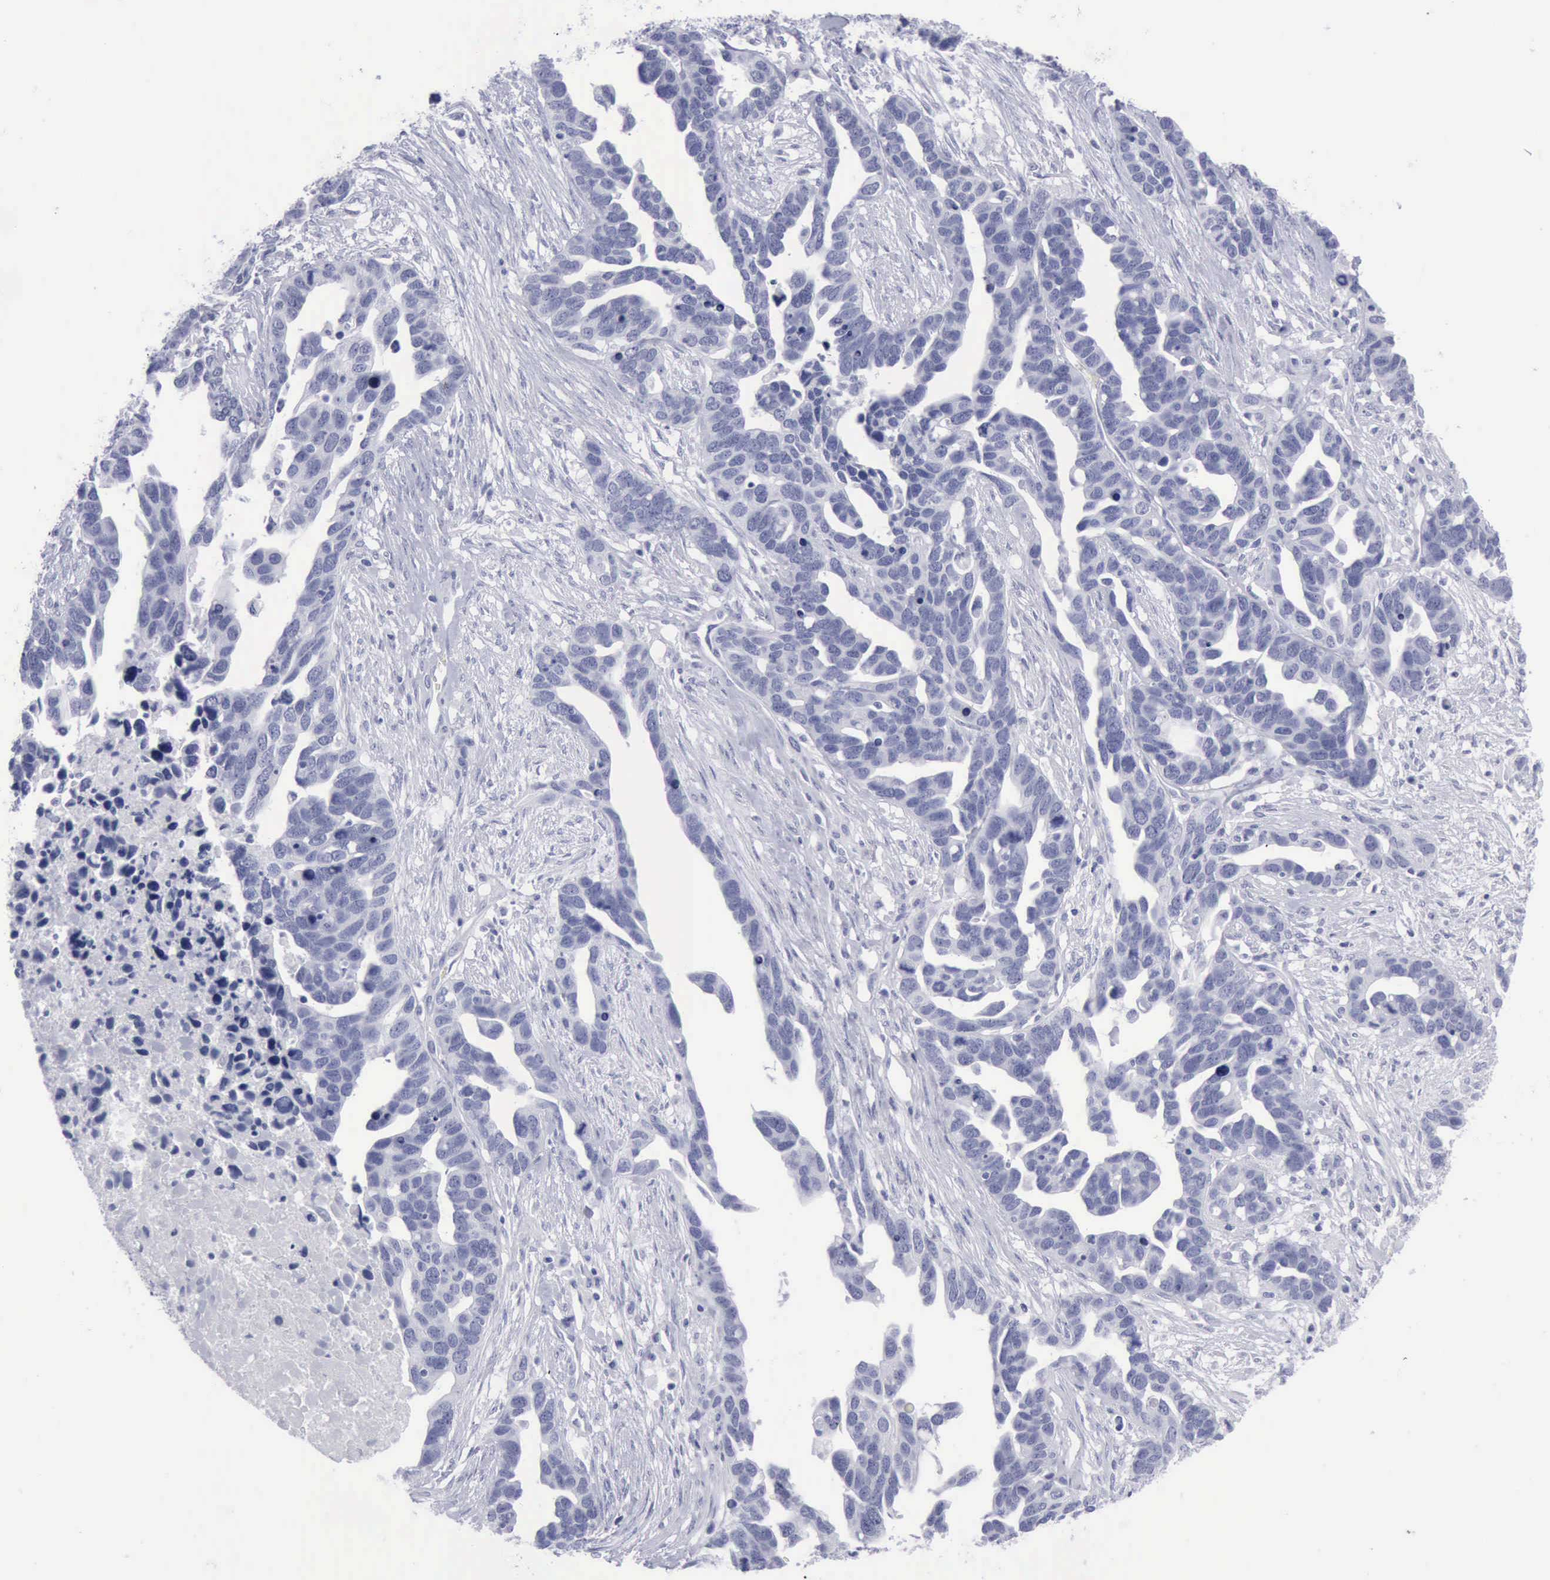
{"staining": {"intensity": "negative", "quantity": "none", "location": "none"}, "tissue": "ovarian cancer", "cell_type": "Tumor cells", "image_type": "cancer", "snomed": [{"axis": "morphology", "description": "Cystadenocarcinoma, serous, NOS"}, {"axis": "topography", "description": "Ovary"}], "caption": "DAB immunohistochemical staining of ovarian cancer exhibits no significant expression in tumor cells.", "gene": "KRT13", "patient": {"sex": "female", "age": 54}}